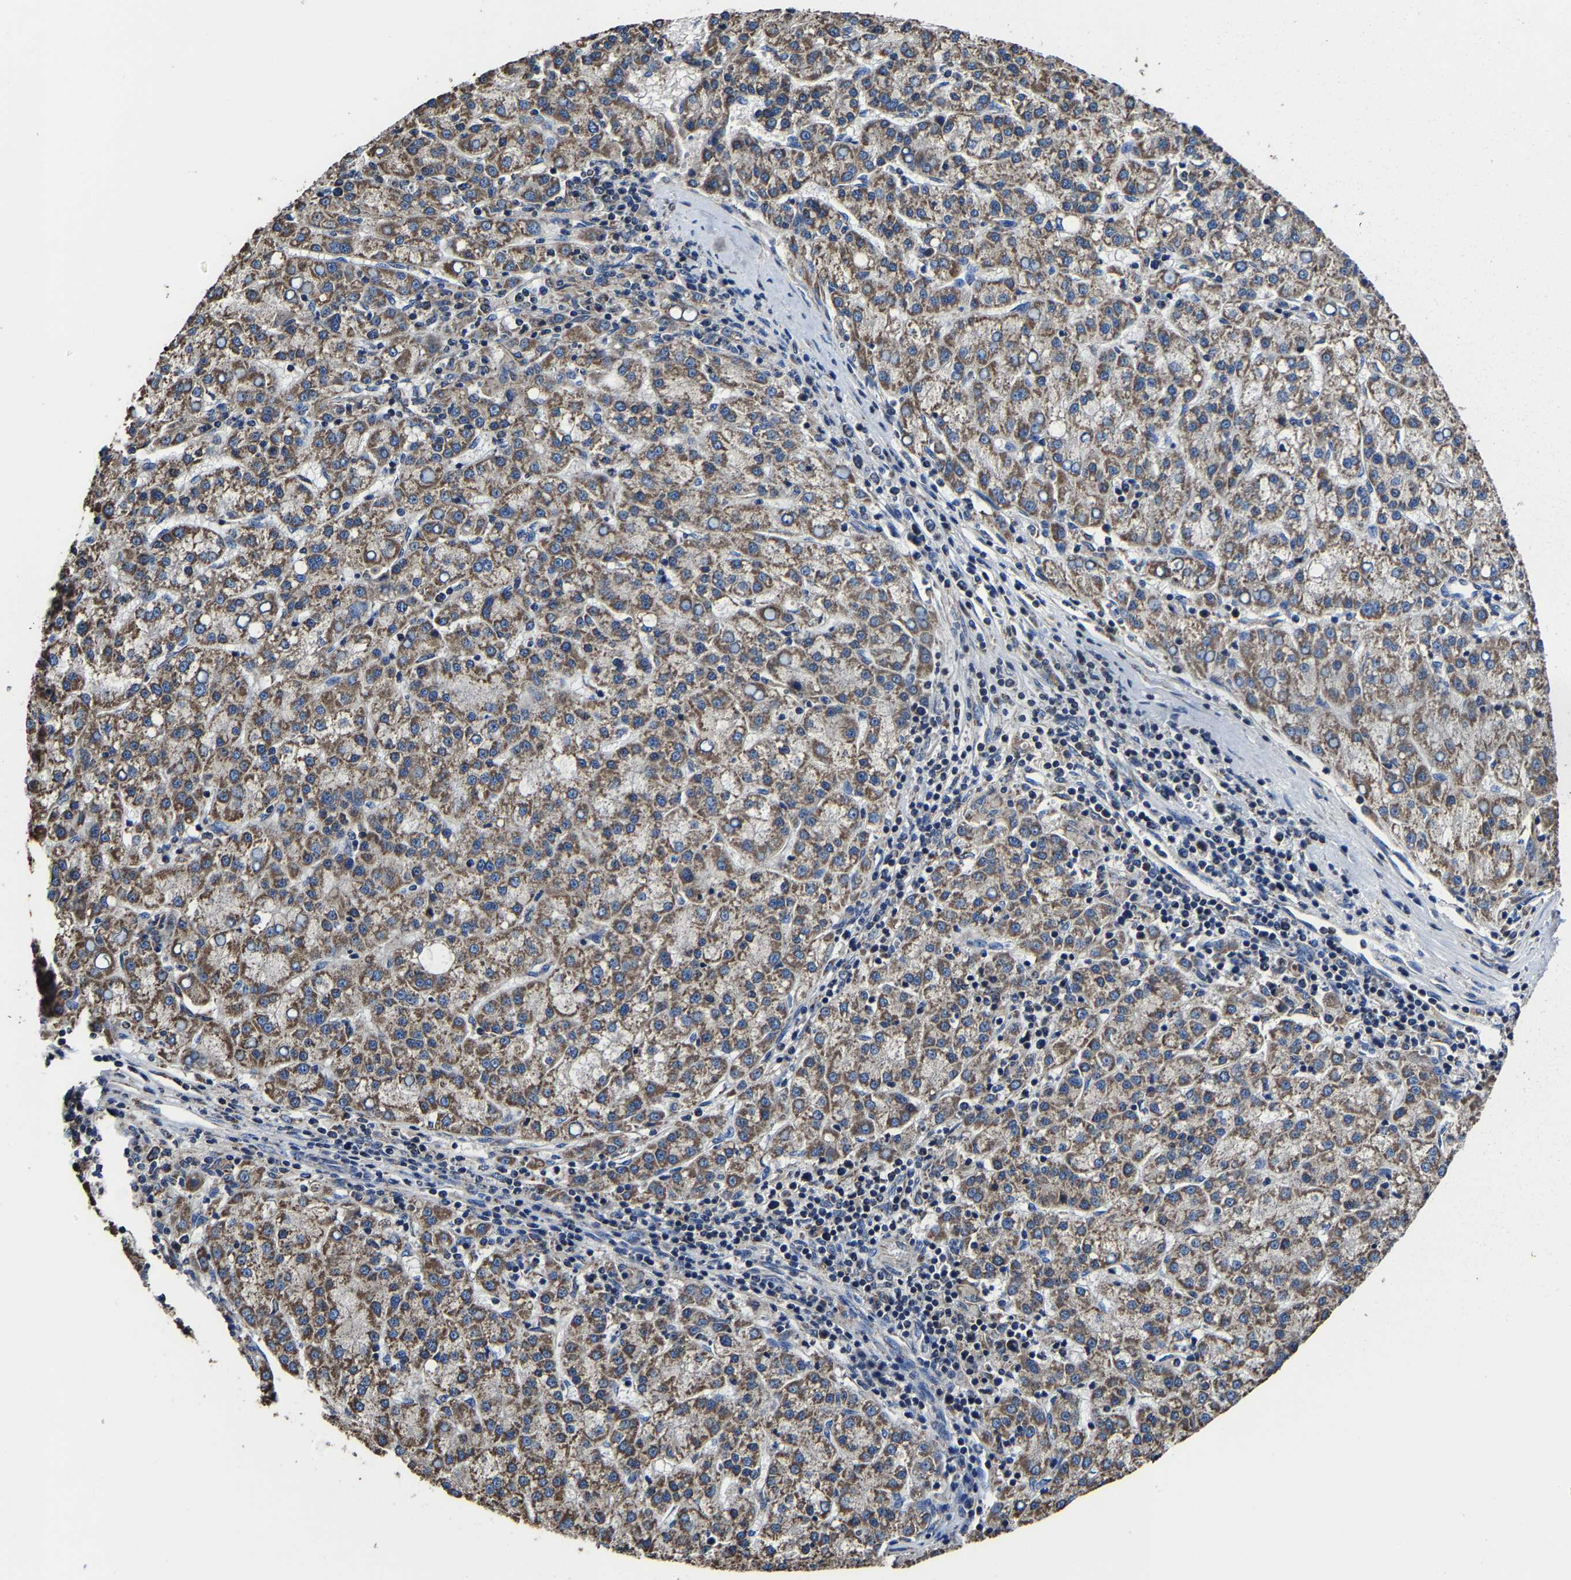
{"staining": {"intensity": "moderate", "quantity": ">75%", "location": "cytoplasmic/membranous"}, "tissue": "liver cancer", "cell_type": "Tumor cells", "image_type": "cancer", "snomed": [{"axis": "morphology", "description": "Carcinoma, Hepatocellular, NOS"}, {"axis": "topography", "description": "Liver"}], "caption": "A brown stain shows moderate cytoplasmic/membranous staining of a protein in human hepatocellular carcinoma (liver) tumor cells.", "gene": "ZCCHC7", "patient": {"sex": "female", "age": 58}}